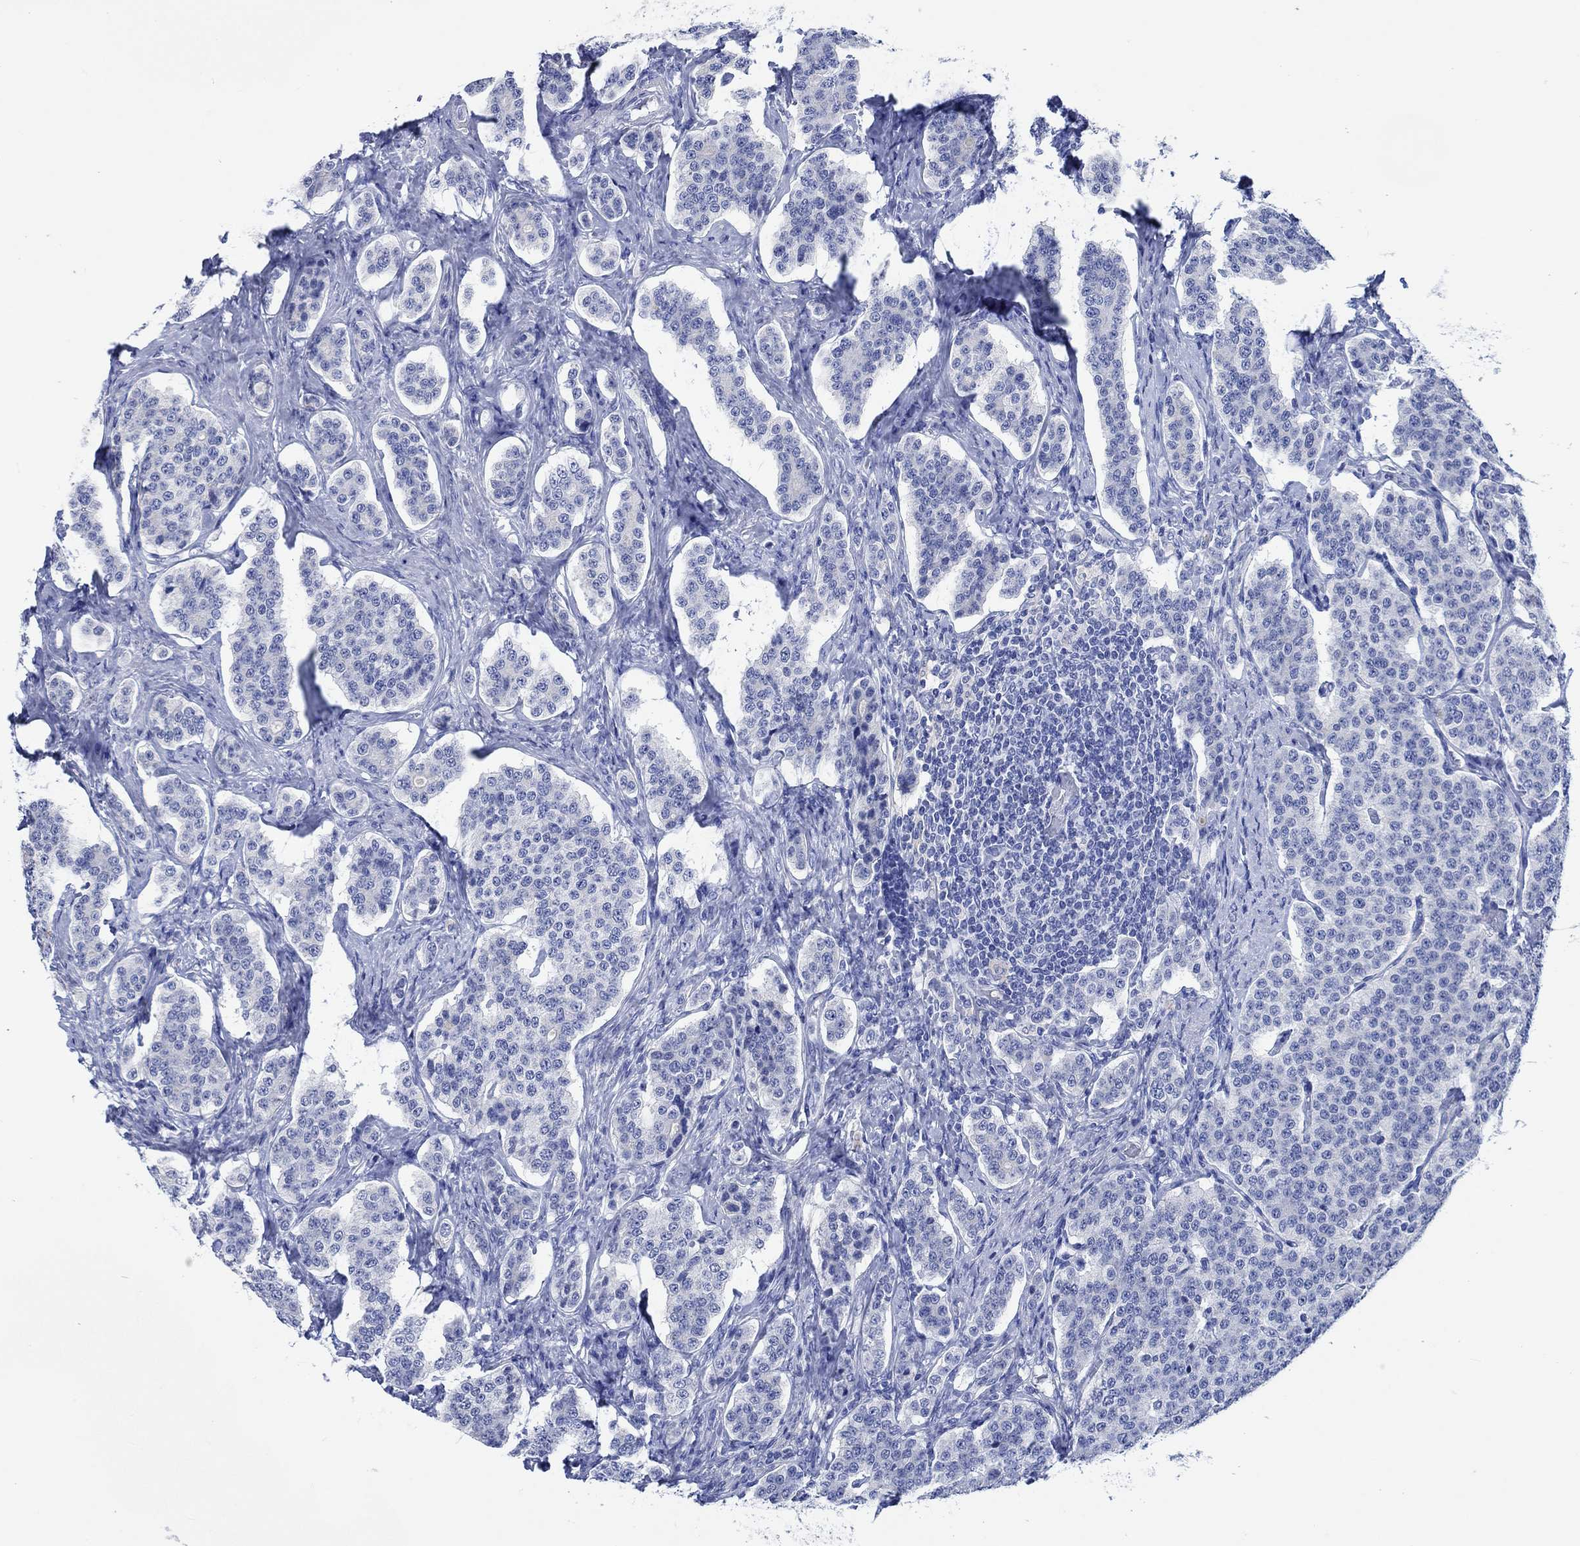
{"staining": {"intensity": "negative", "quantity": "none", "location": "none"}, "tissue": "carcinoid", "cell_type": "Tumor cells", "image_type": "cancer", "snomed": [{"axis": "morphology", "description": "Carcinoid, malignant, NOS"}, {"axis": "topography", "description": "Small intestine"}], "caption": "Tumor cells are negative for brown protein staining in carcinoid. The staining is performed using DAB brown chromogen with nuclei counter-stained in using hematoxylin.", "gene": "SHISA4", "patient": {"sex": "female", "age": 58}}